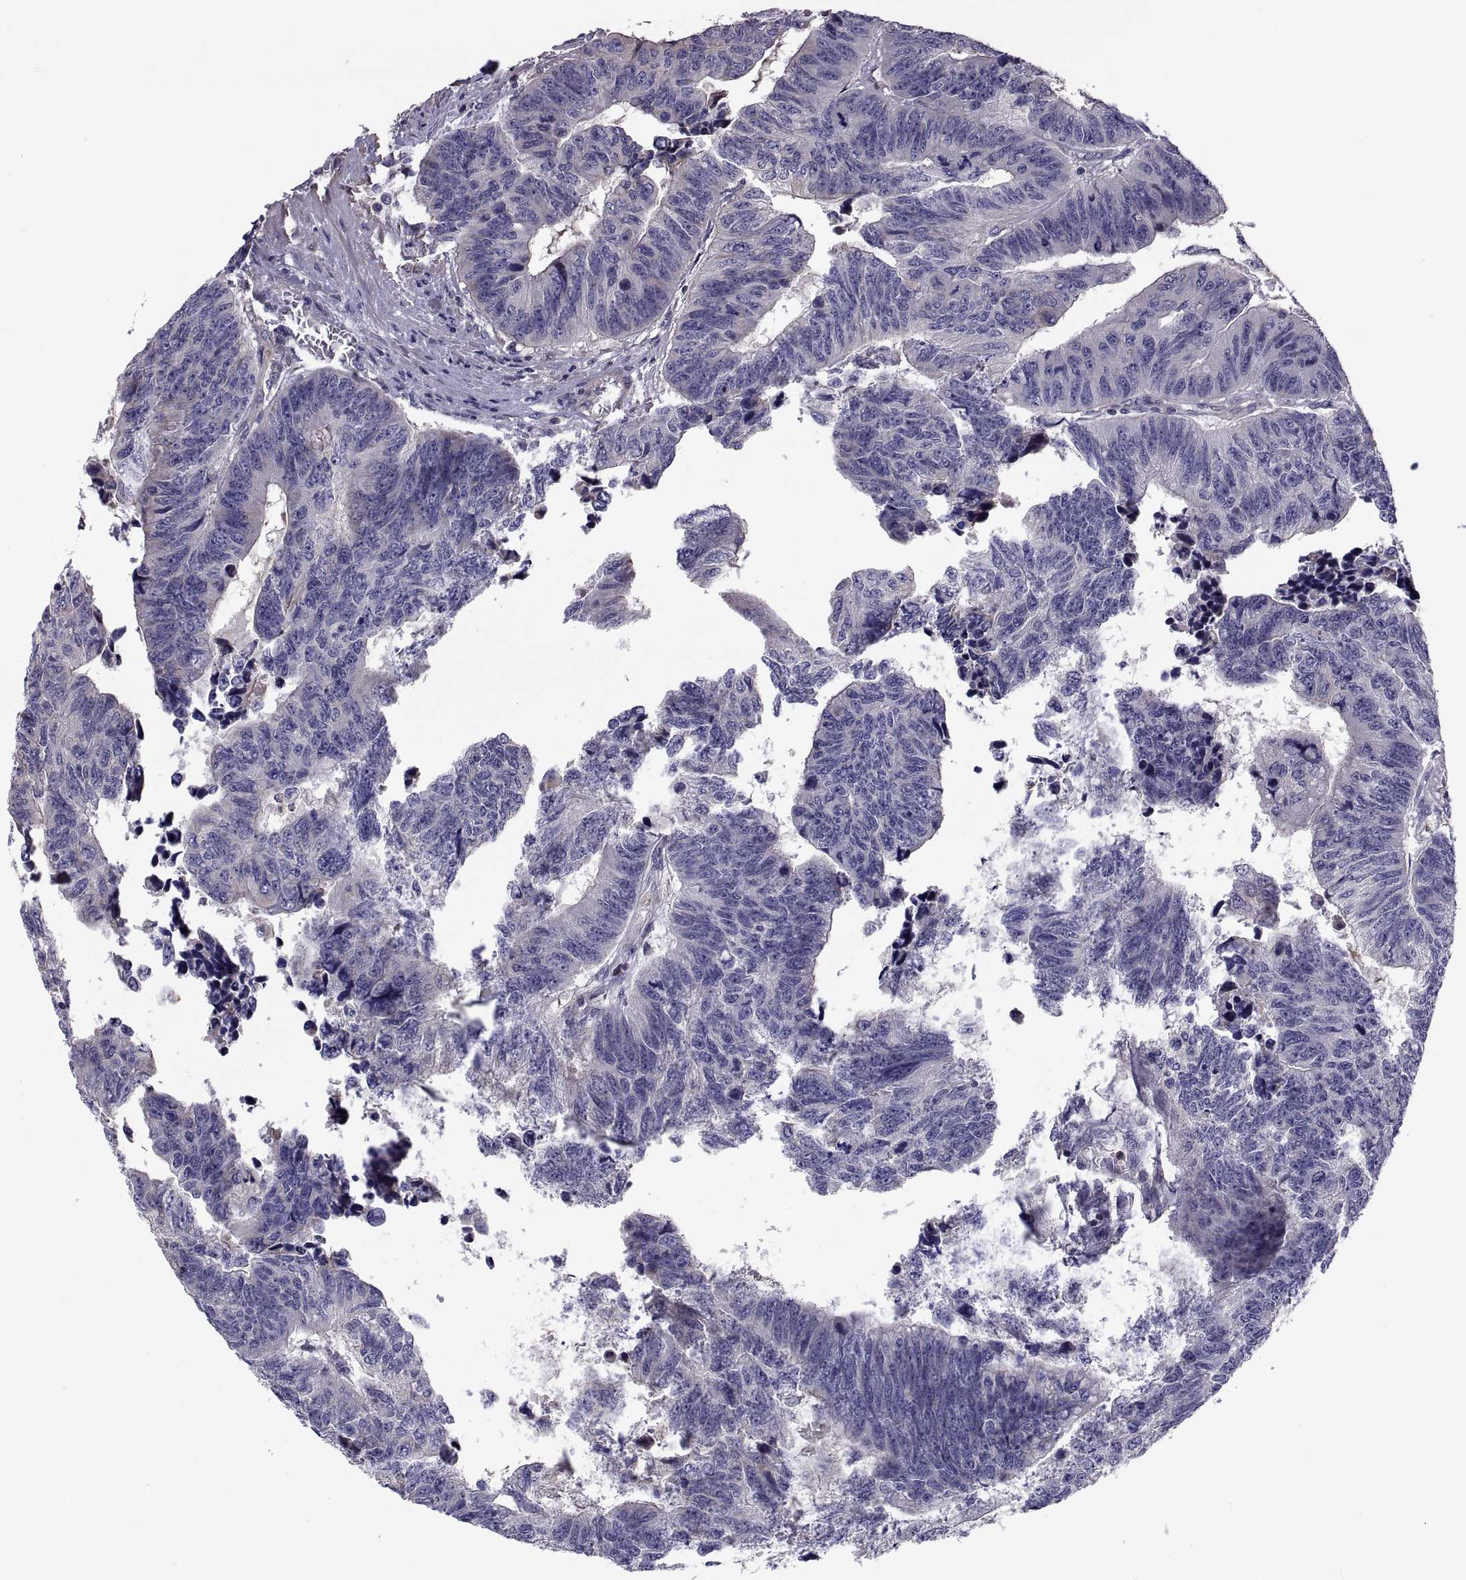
{"staining": {"intensity": "weak", "quantity": "<25%", "location": "cytoplasmic/membranous"}, "tissue": "colorectal cancer", "cell_type": "Tumor cells", "image_type": "cancer", "snomed": [{"axis": "morphology", "description": "Adenocarcinoma, NOS"}, {"axis": "topography", "description": "Rectum"}], "caption": "Protein analysis of colorectal cancer exhibits no significant staining in tumor cells.", "gene": "ANO1", "patient": {"sex": "female", "age": 85}}